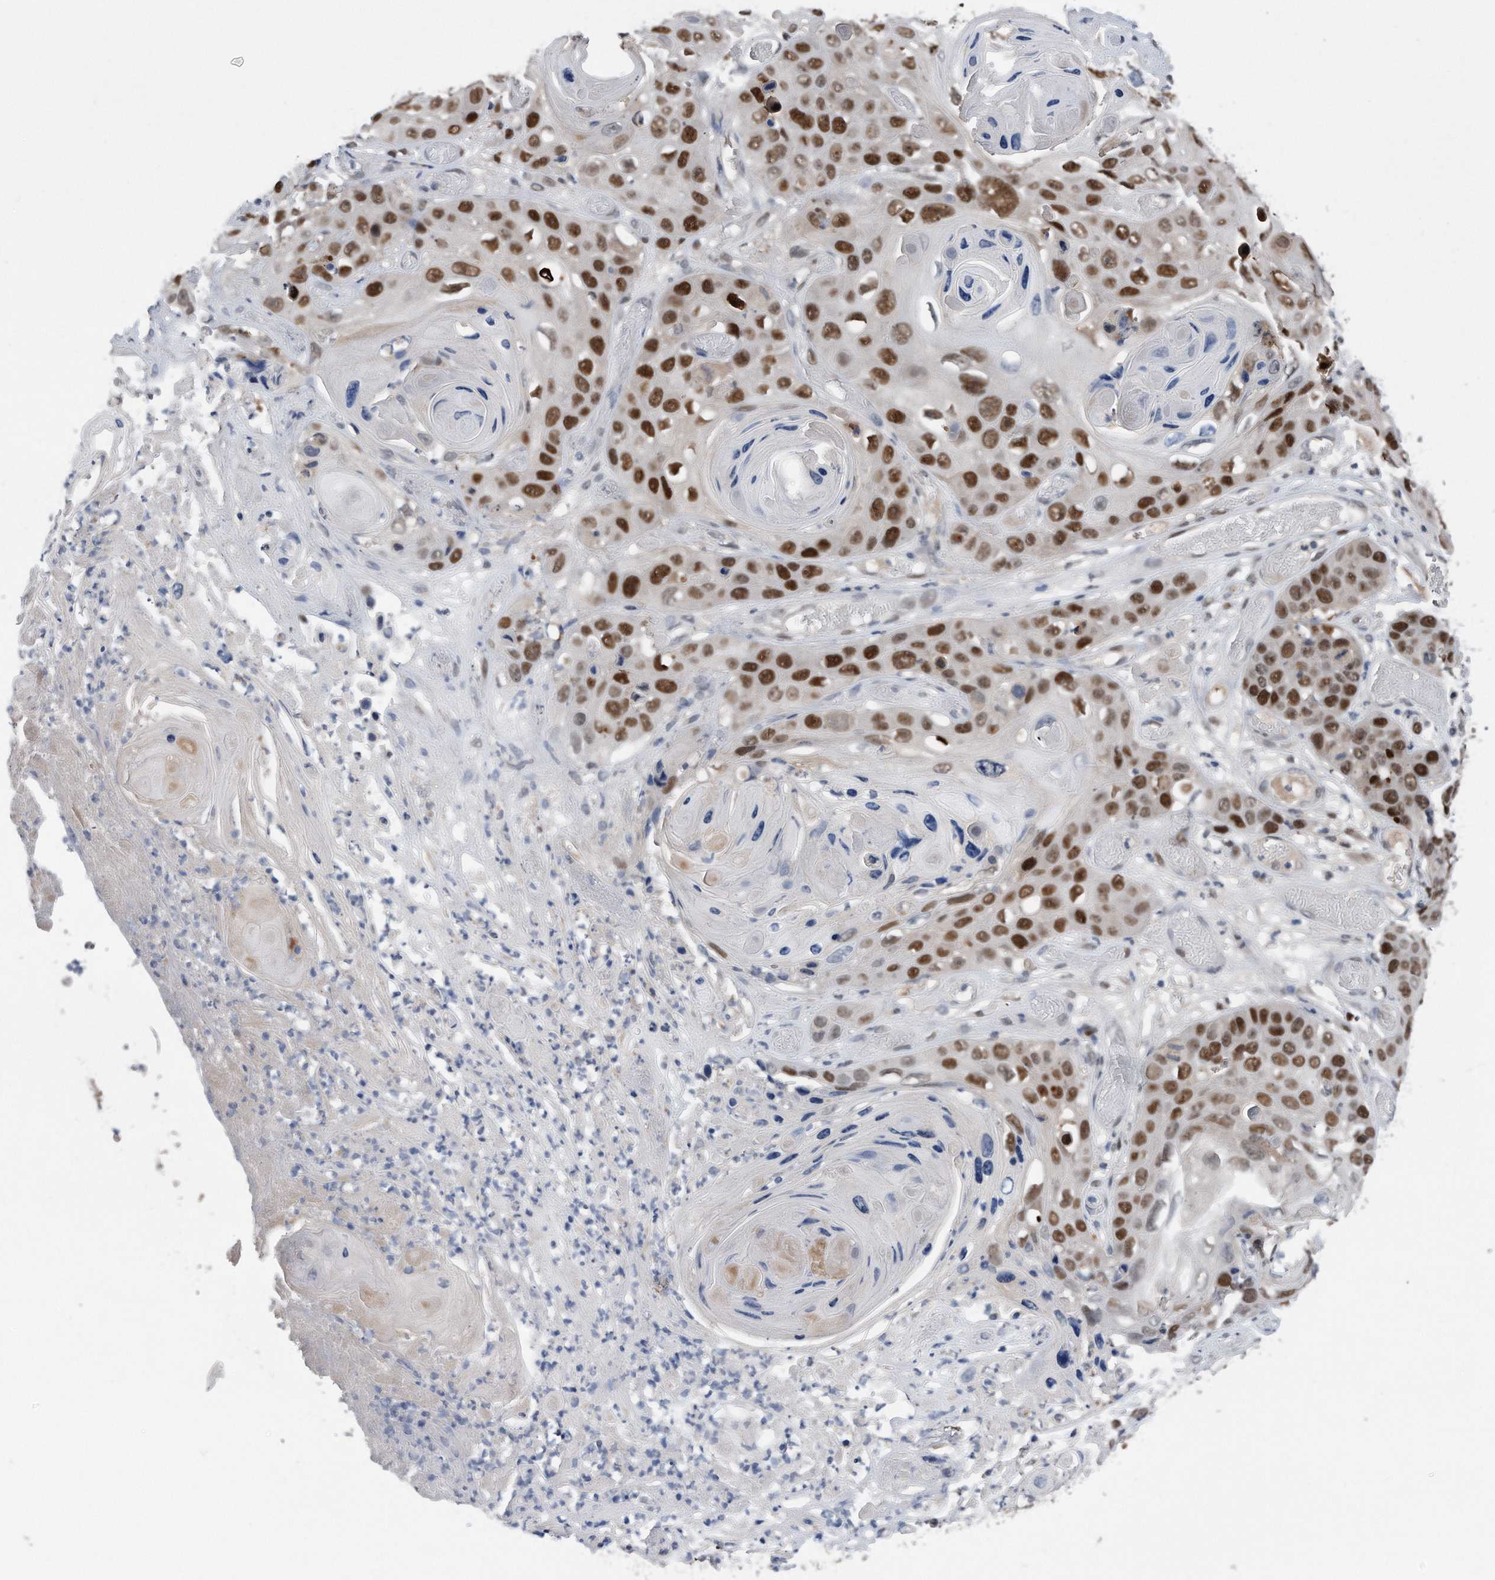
{"staining": {"intensity": "strong", "quantity": "25%-75%", "location": "nuclear"}, "tissue": "skin cancer", "cell_type": "Tumor cells", "image_type": "cancer", "snomed": [{"axis": "morphology", "description": "Squamous cell carcinoma, NOS"}, {"axis": "topography", "description": "Skin"}], "caption": "Human squamous cell carcinoma (skin) stained with a protein marker demonstrates strong staining in tumor cells.", "gene": "PCNA", "patient": {"sex": "male", "age": 55}}